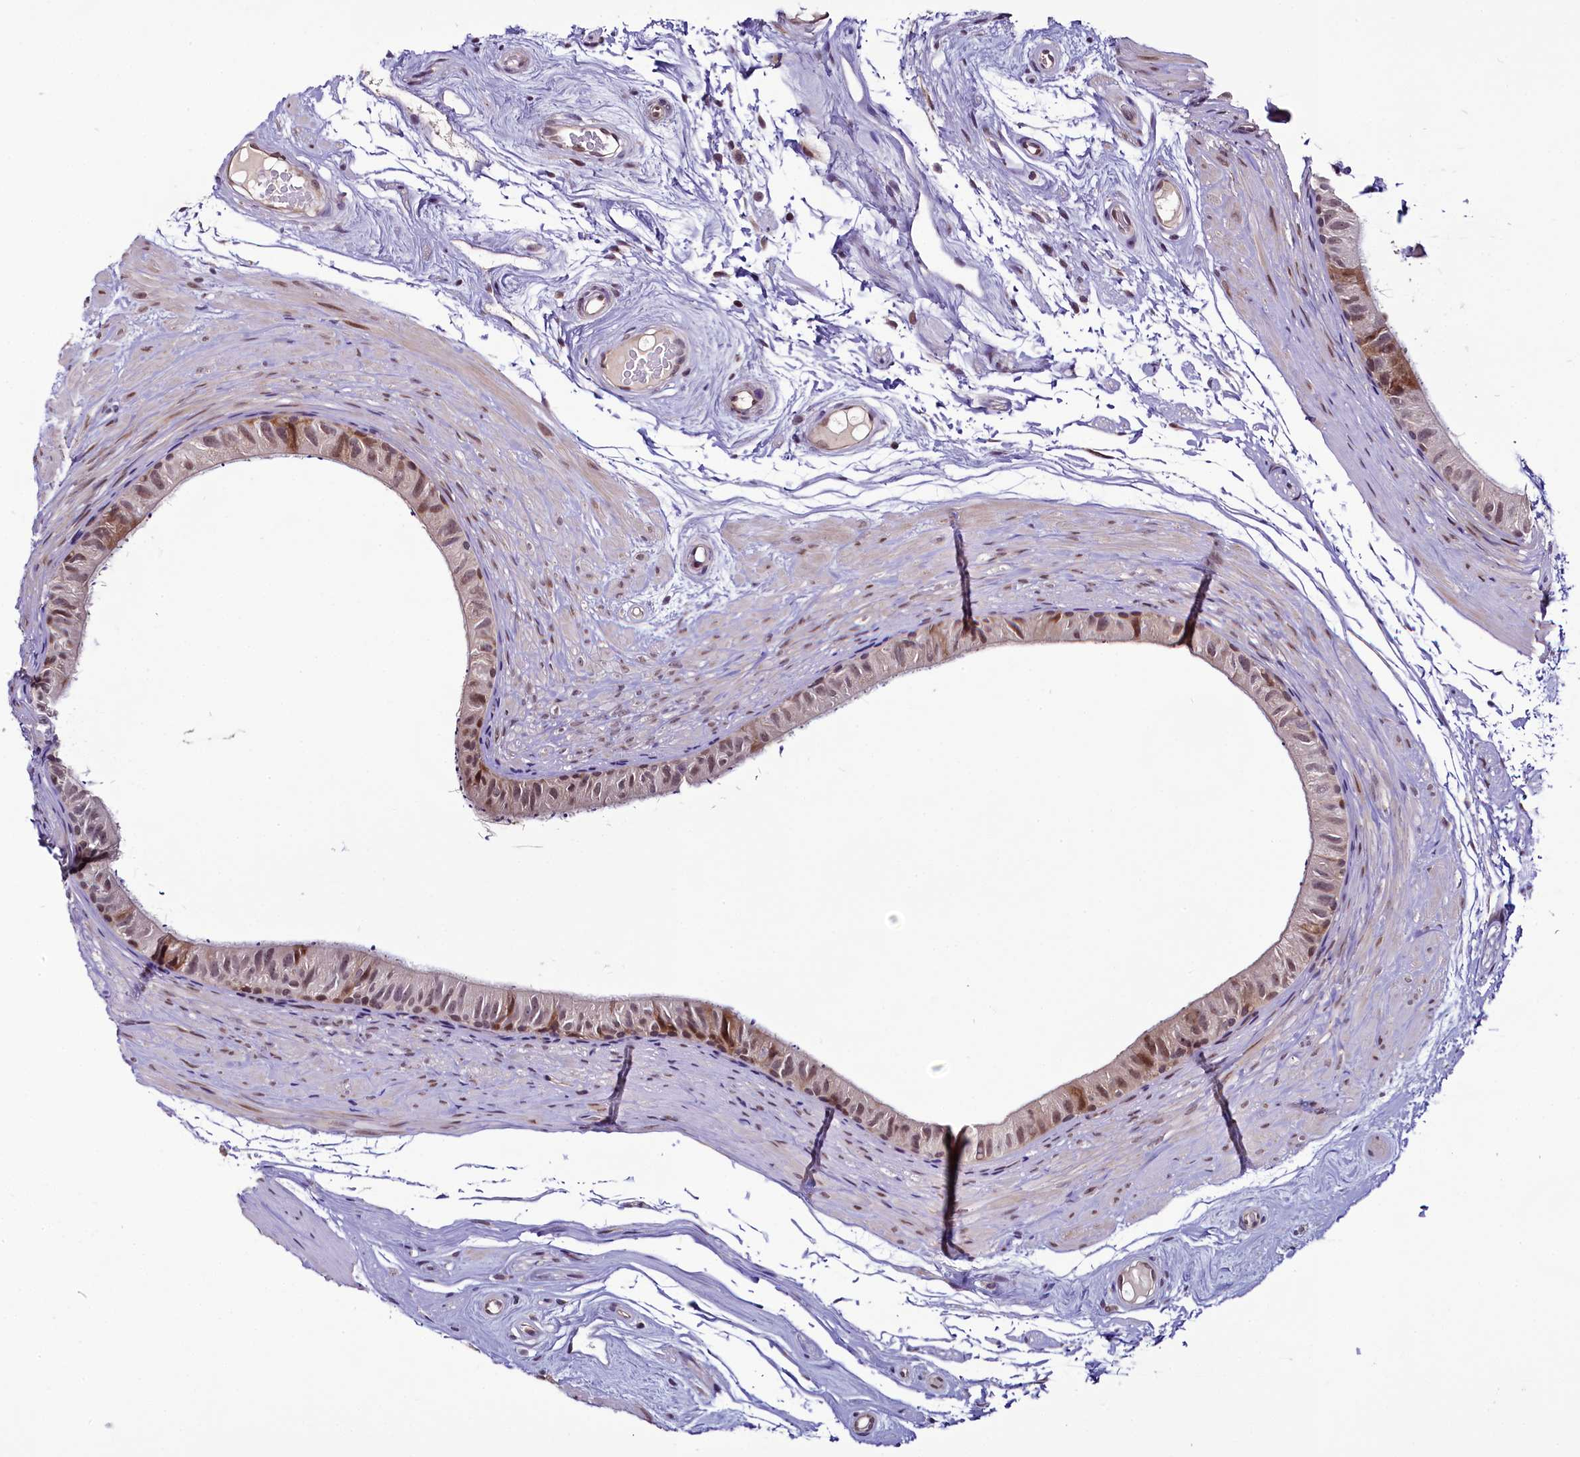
{"staining": {"intensity": "moderate", "quantity": "25%-75%", "location": "nuclear"}, "tissue": "epididymis", "cell_type": "Glandular cells", "image_type": "normal", "snomed": [{"axis": "morphology", "description": "Normal tissue, NOS"}, {"axis": "topography", "description": "Epididymis"}], "caption": "Glandular cells exhibit medium levels of moderate nuclear expression in about 25%-75% of cells in normal epididymis. (Stains: DAB (3,3'-diaminobenzidine) in brown, nuclei in blue, Microscopy: brightfield microscopy at high magnification).", "gene": "RPUSD2", "patient": {"sex": "male", "age": 45}}